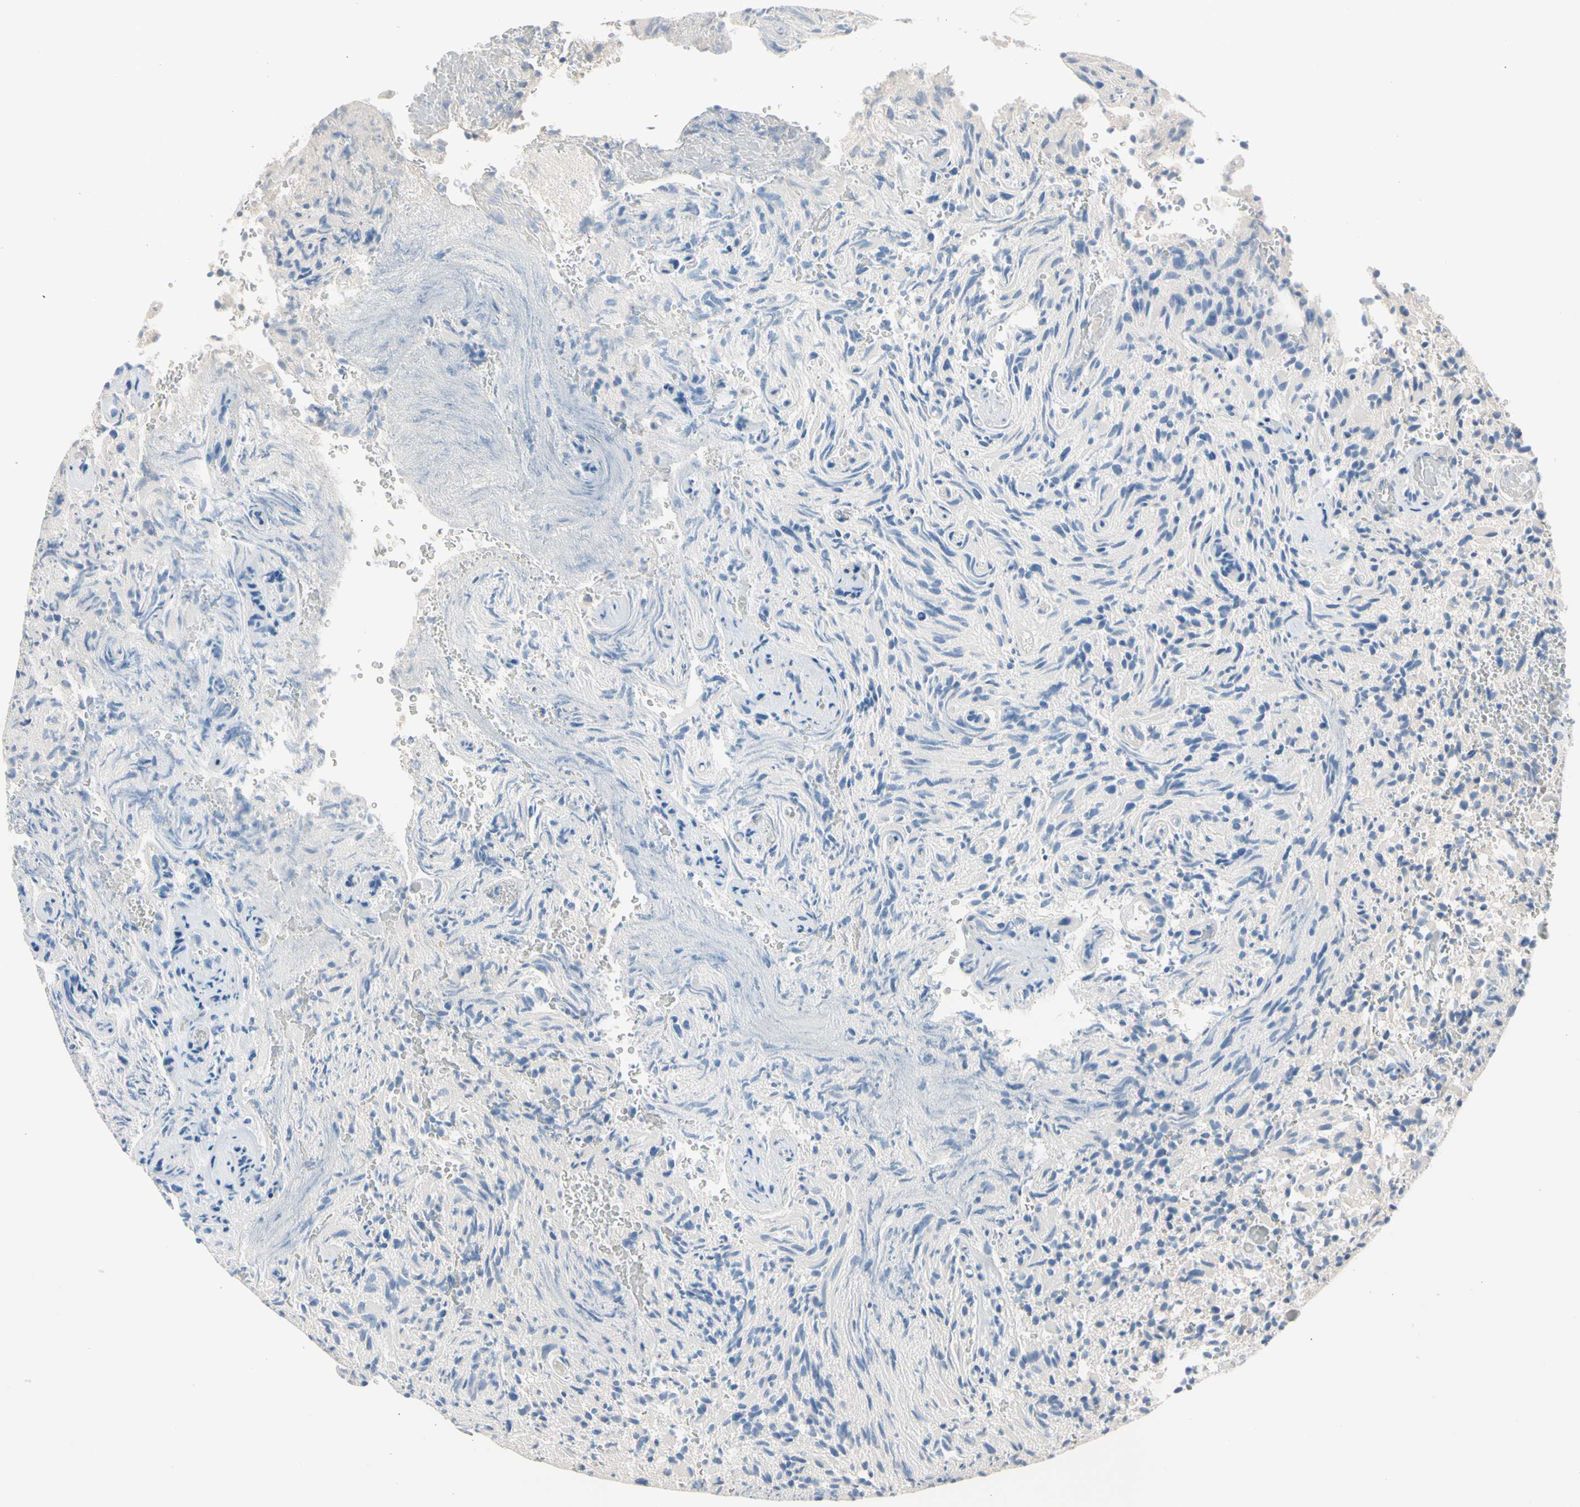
{"staining": {"intensity": "negative", "quantity": "none", "location": "none"}, "tissue": "glioma", "cell_type": "Tumor cells", "image_type": "cancer", "snomed": [{"axis": "morphology", "description": "Glioma, malignant, High grade"}, {"axis": "topography", "description": "Brain"}], "caption": "DAB immunohistochemical staining of glioma shows no significant expression in tumor cells.", "gene": "MARK1", "patient": {"sex": "male", "age": 71}}